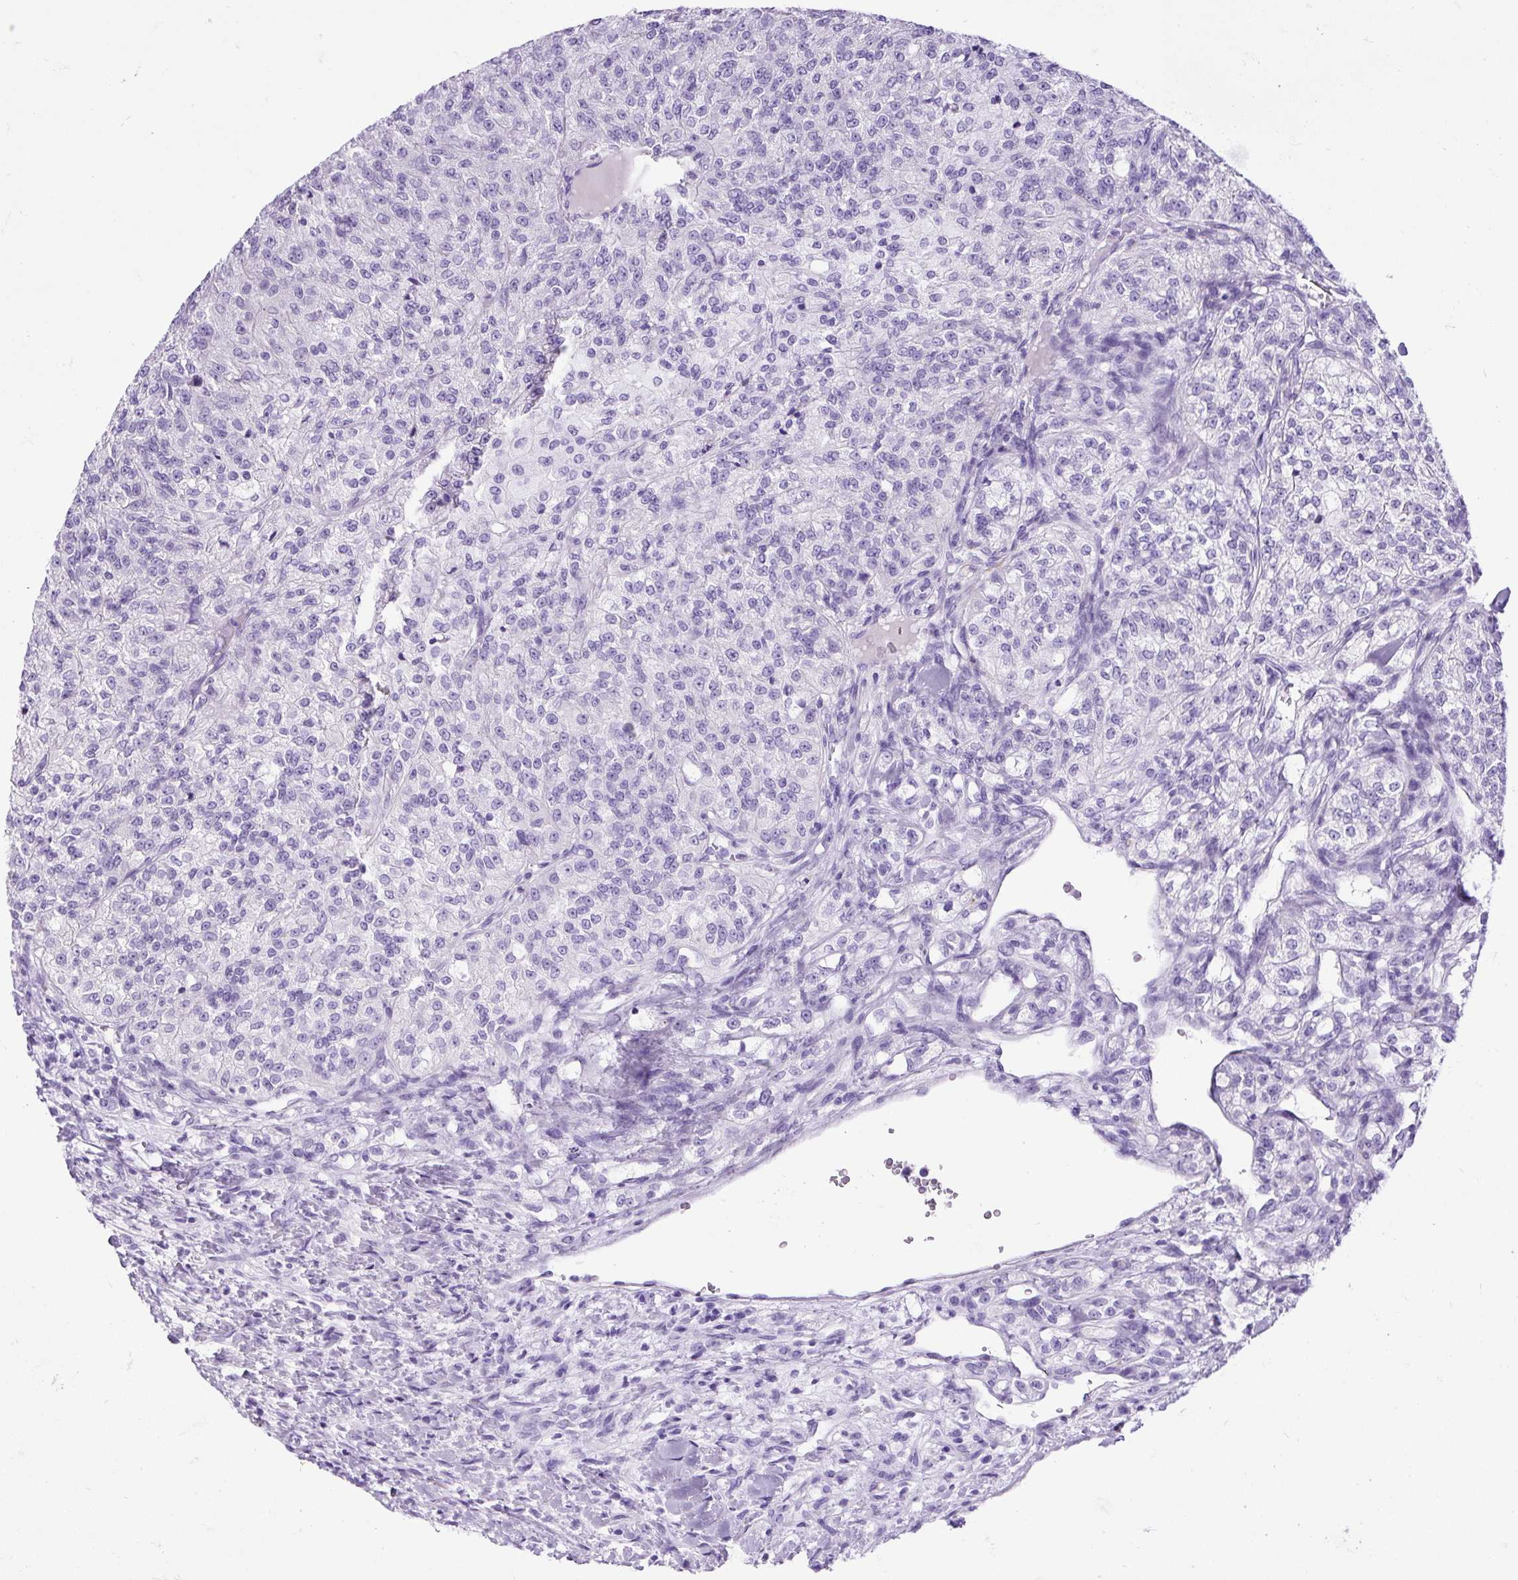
{"staining": {"intensity": "negative", "quantity": "none", "location": "none"}, "tissue": "renal cancer", "cell_type": "Tumor cells", "image_type": "cancer", "snomed": [{"axis": "morphology", "description": "Adenocarcinoma, NOS"}, {"axis": "topography", "description": "Kidney"}], "caption": "The photomicrograph displays no significant positivity in tumor cells of adenocarcinoma (renal).", "gene": "PDIA2", "patient": {"sex": "female", "age": 63}}